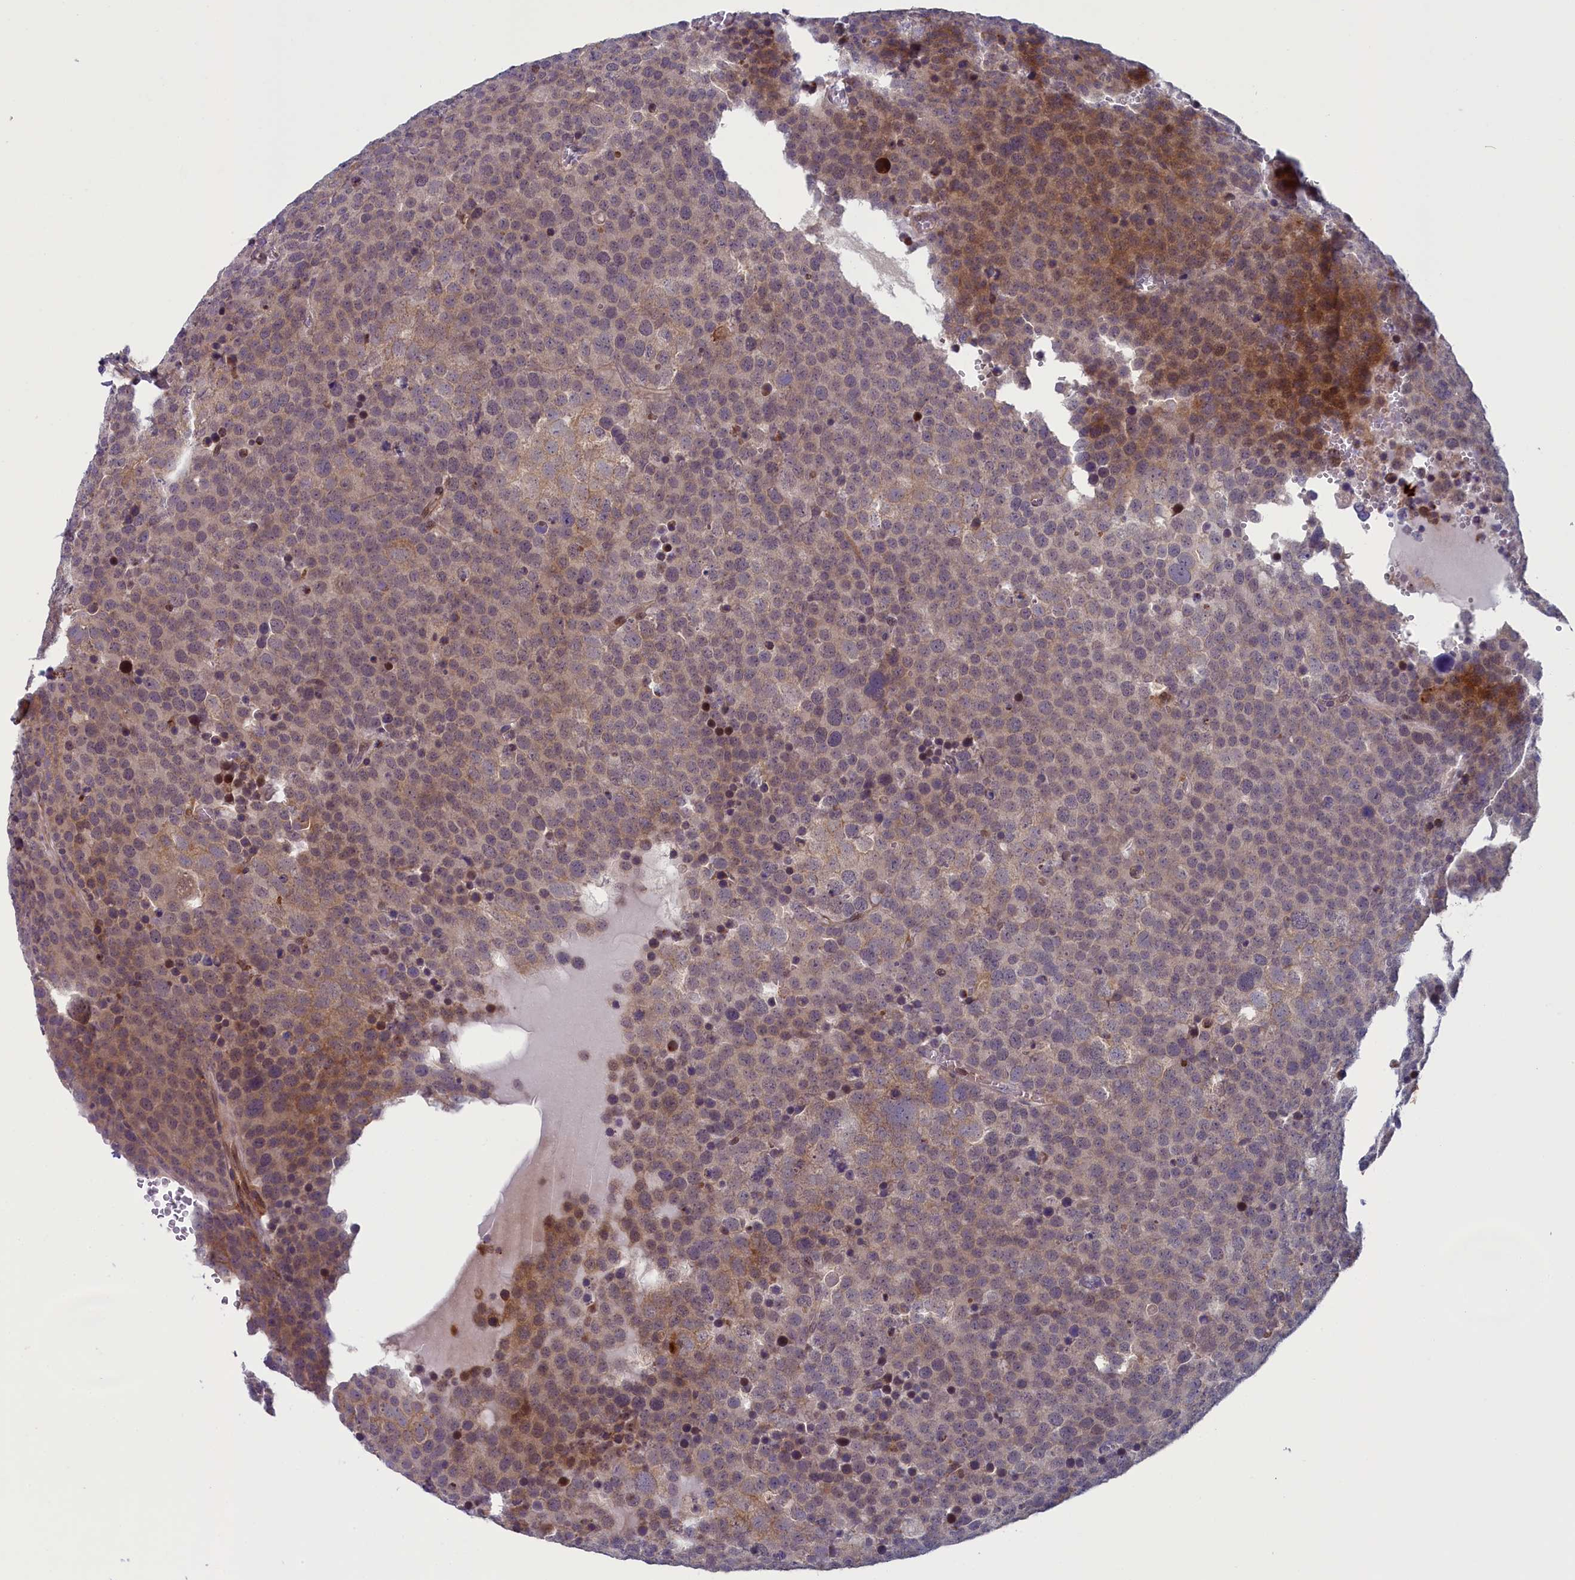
{"staining": {"intensity": "moderate", "quantity": "25%-75%", "location": "cytoplasmic/membranous,nuclear"}, "tissue": "testis cancer", "cell_type": "Tumor cells", "image_type": "cancer", "snomed": [{"axis": "morphology", "description": "Seminoma, NOS"}, {"axis": "topography", "description": "Testis"}], "caption": "Immunohistochemical staining of seminoma (testis) exhibits medium levels of moderate cytoplasmic/membranous and nuclear protein staining in about 25%-75% of tumor cells.", "gene": "ANKRD39", "patient": {"sex": "male", "age": 71}}